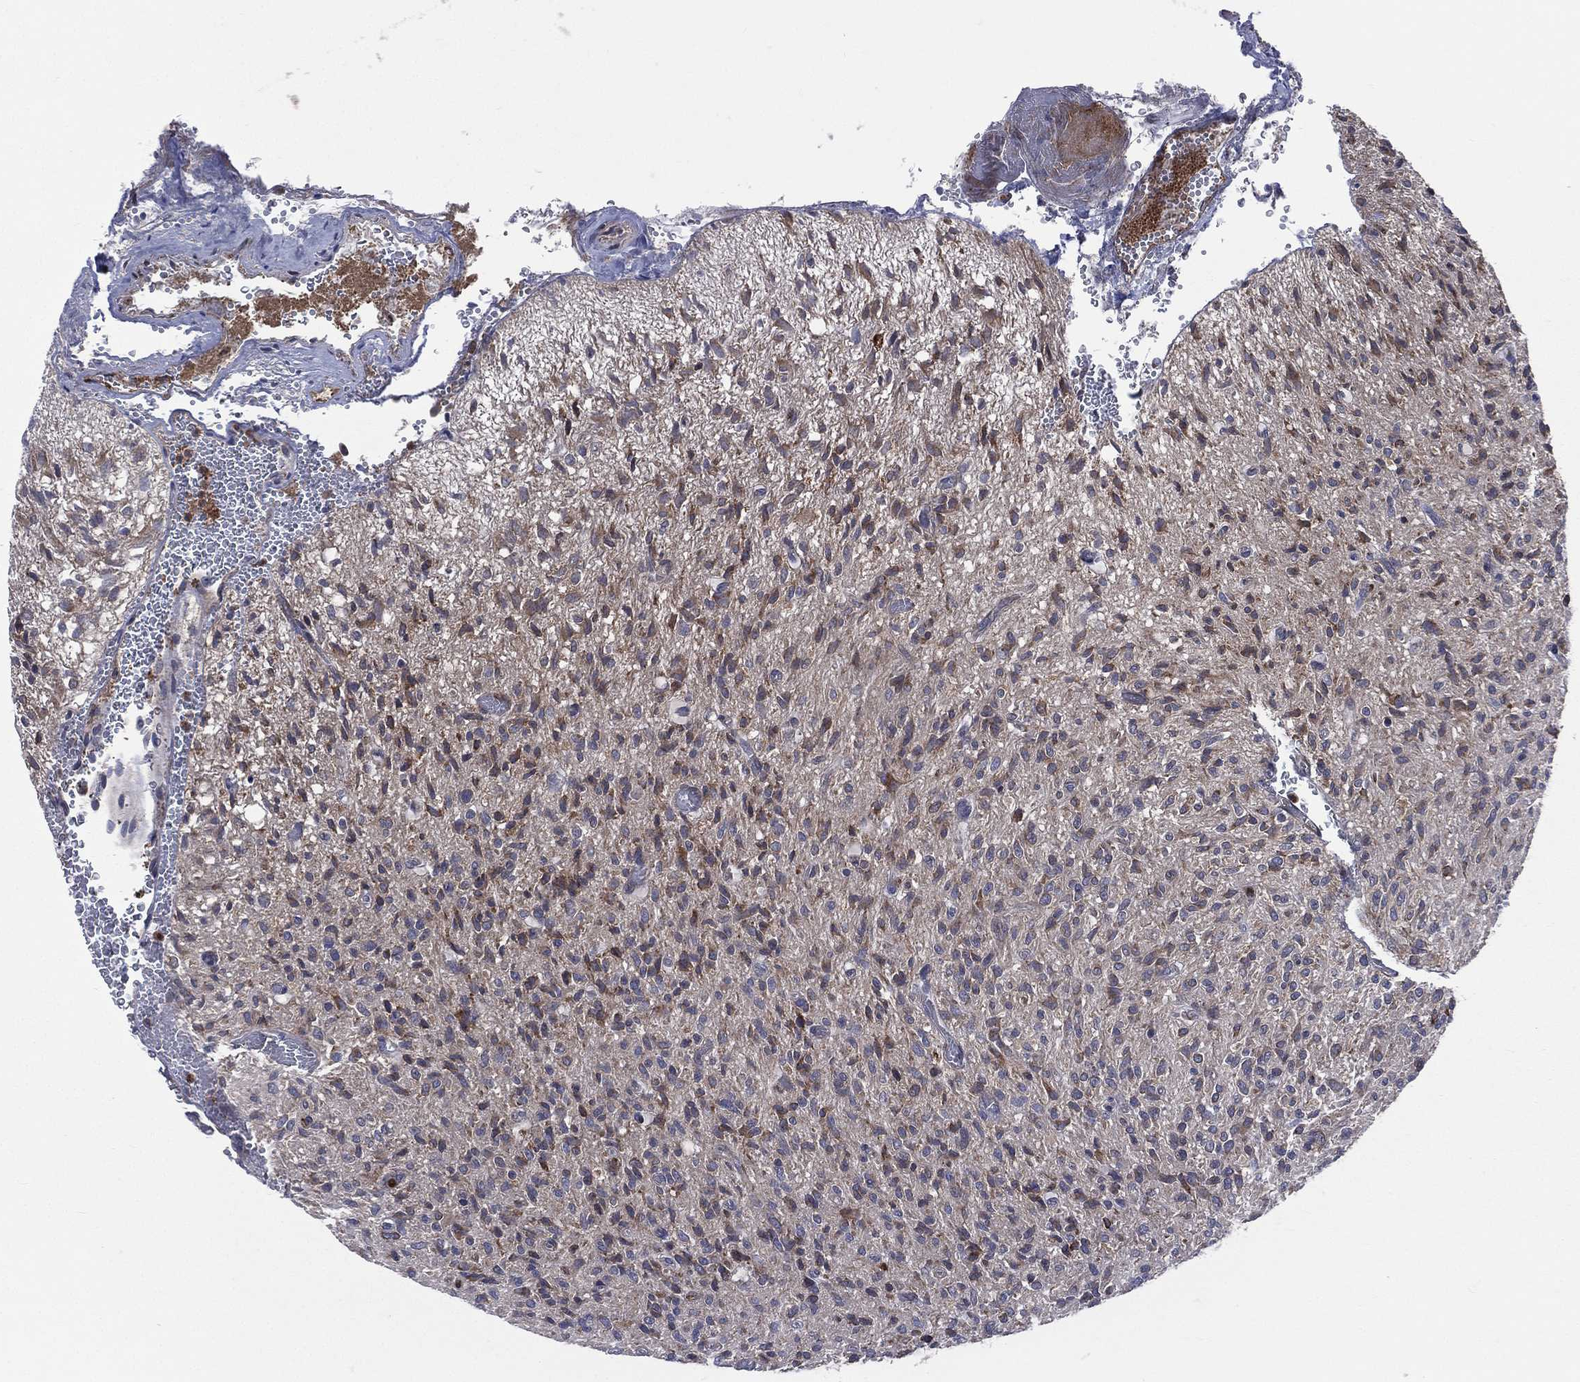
{"staining": {"intensity": "moderate", "quantity": "<25%", "location": "cytoplasmic/membranous"}, "tissue": "glioma", "cell_type": "Tumor cells", "image_type": "cancer", "snomed": [{"axis": "morphology", "description": "Glioma, malignant, High grade"}, {"axis": "topography", "description": "Brain"}], "caption": "A high-resolution photomicrograph shows IHC staining of malignant high-grade glioma, which reveals moderate cytoplasmic/membranous positivity in approximately <25% of tumor cells. (Stains: DAB (3,3'-diaminobenzidine) in brown, nuclei in blue, Microscopy: brightfield microscopy at high magnification).", "gene": "CCDC159", "patient": {"sex": "male", "age": 64}}